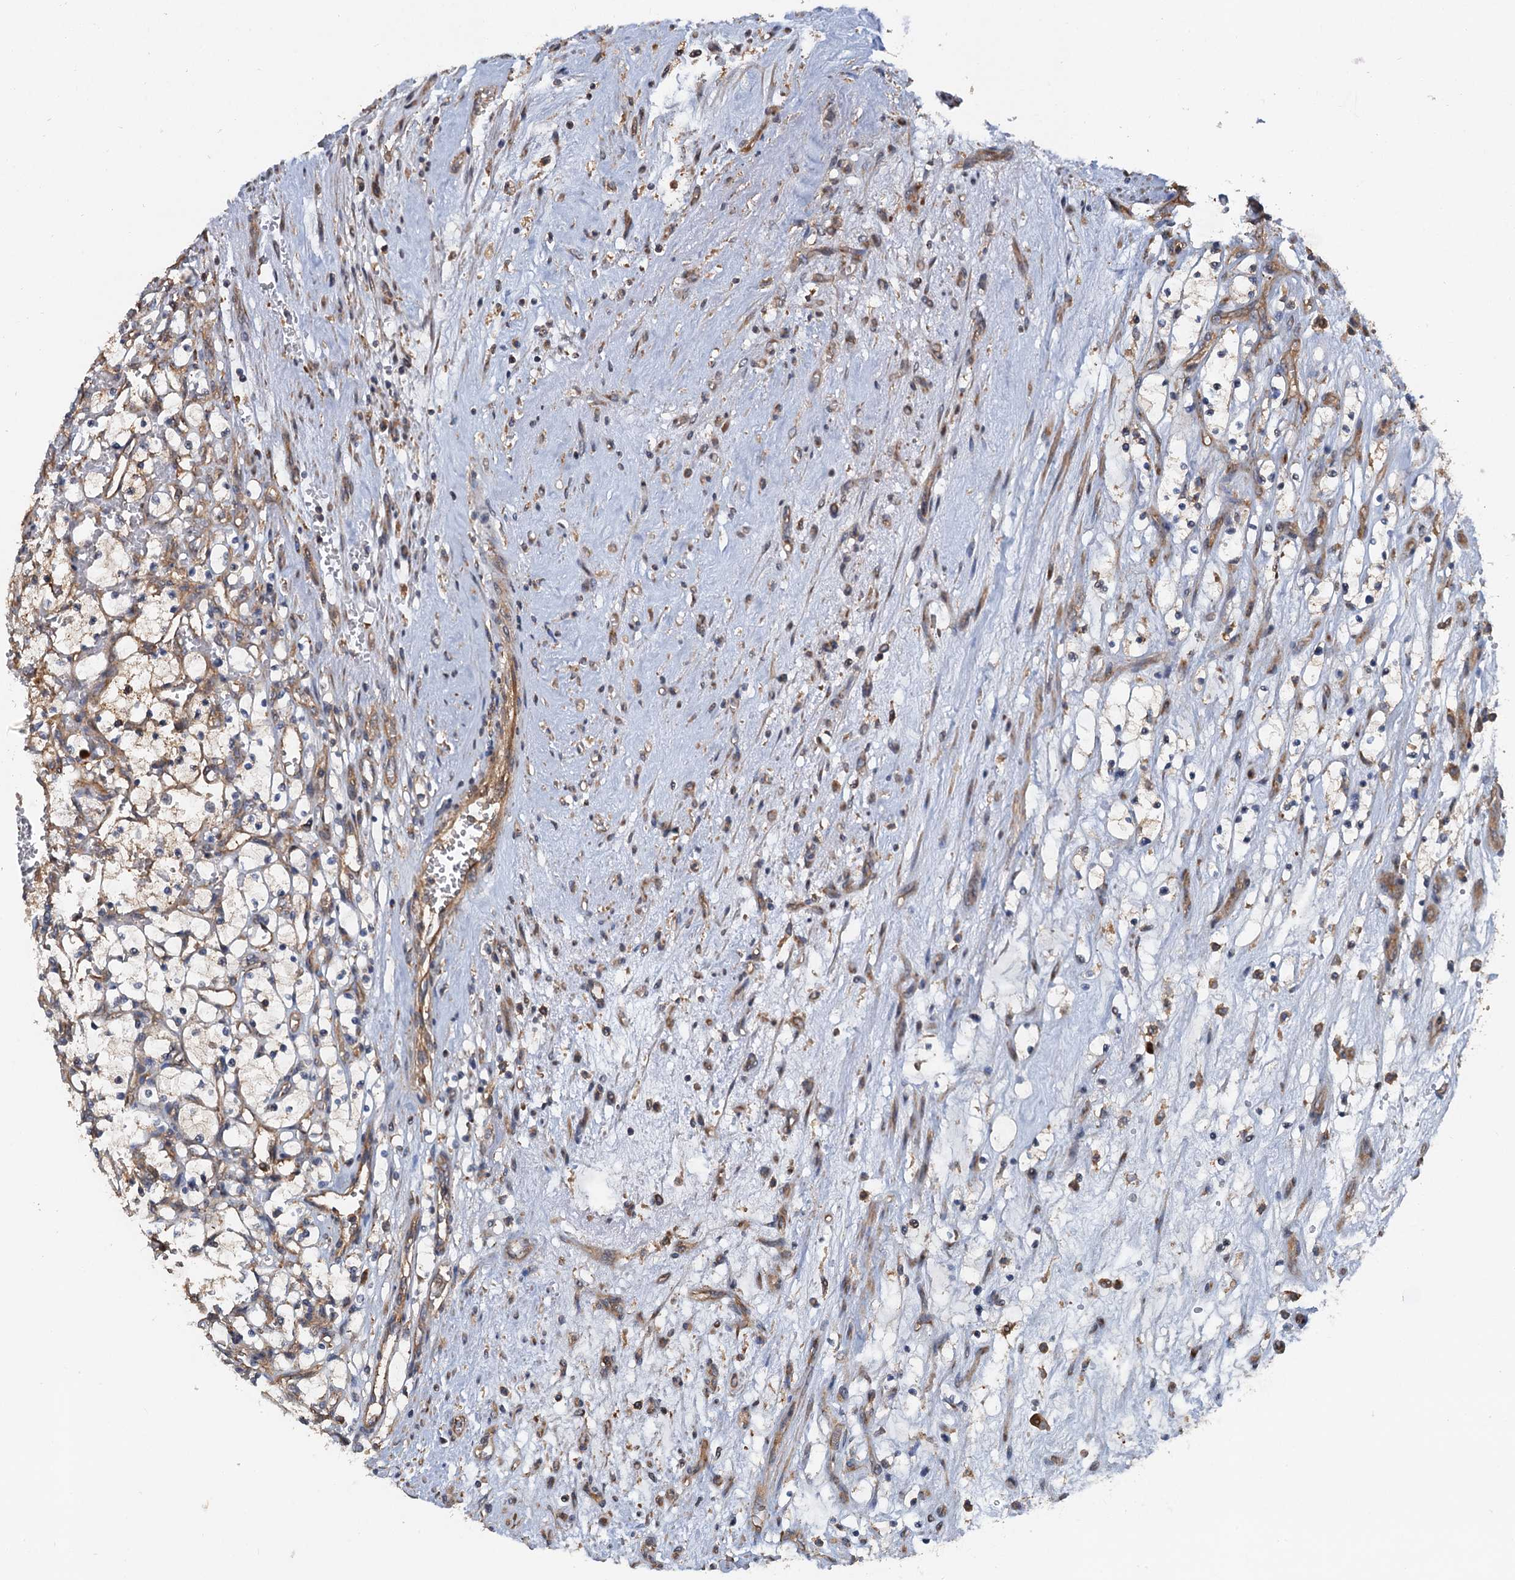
{"staining": {"intensity": "weak", "quantity": "25%-75%", "location": "cytoplasmic/membranous"}, "tissue": "renal cancer", "cell_type": "Tumor cells", "image_type": "cancer", "snomed": [{"axis": "morphology", "description": "Adenocarcinoma, NOS"}, {"axis": "topography", "description": "Kidney"}], "caption": "Immunohistochemical staining of human adenocarcinoma (renal) shows low levels of weak cytoplasmic/membranous expression in approximately 25%-75% of tumor cells.", "gene": "COG3", "patient": {"sex": "female", "age": 69}}